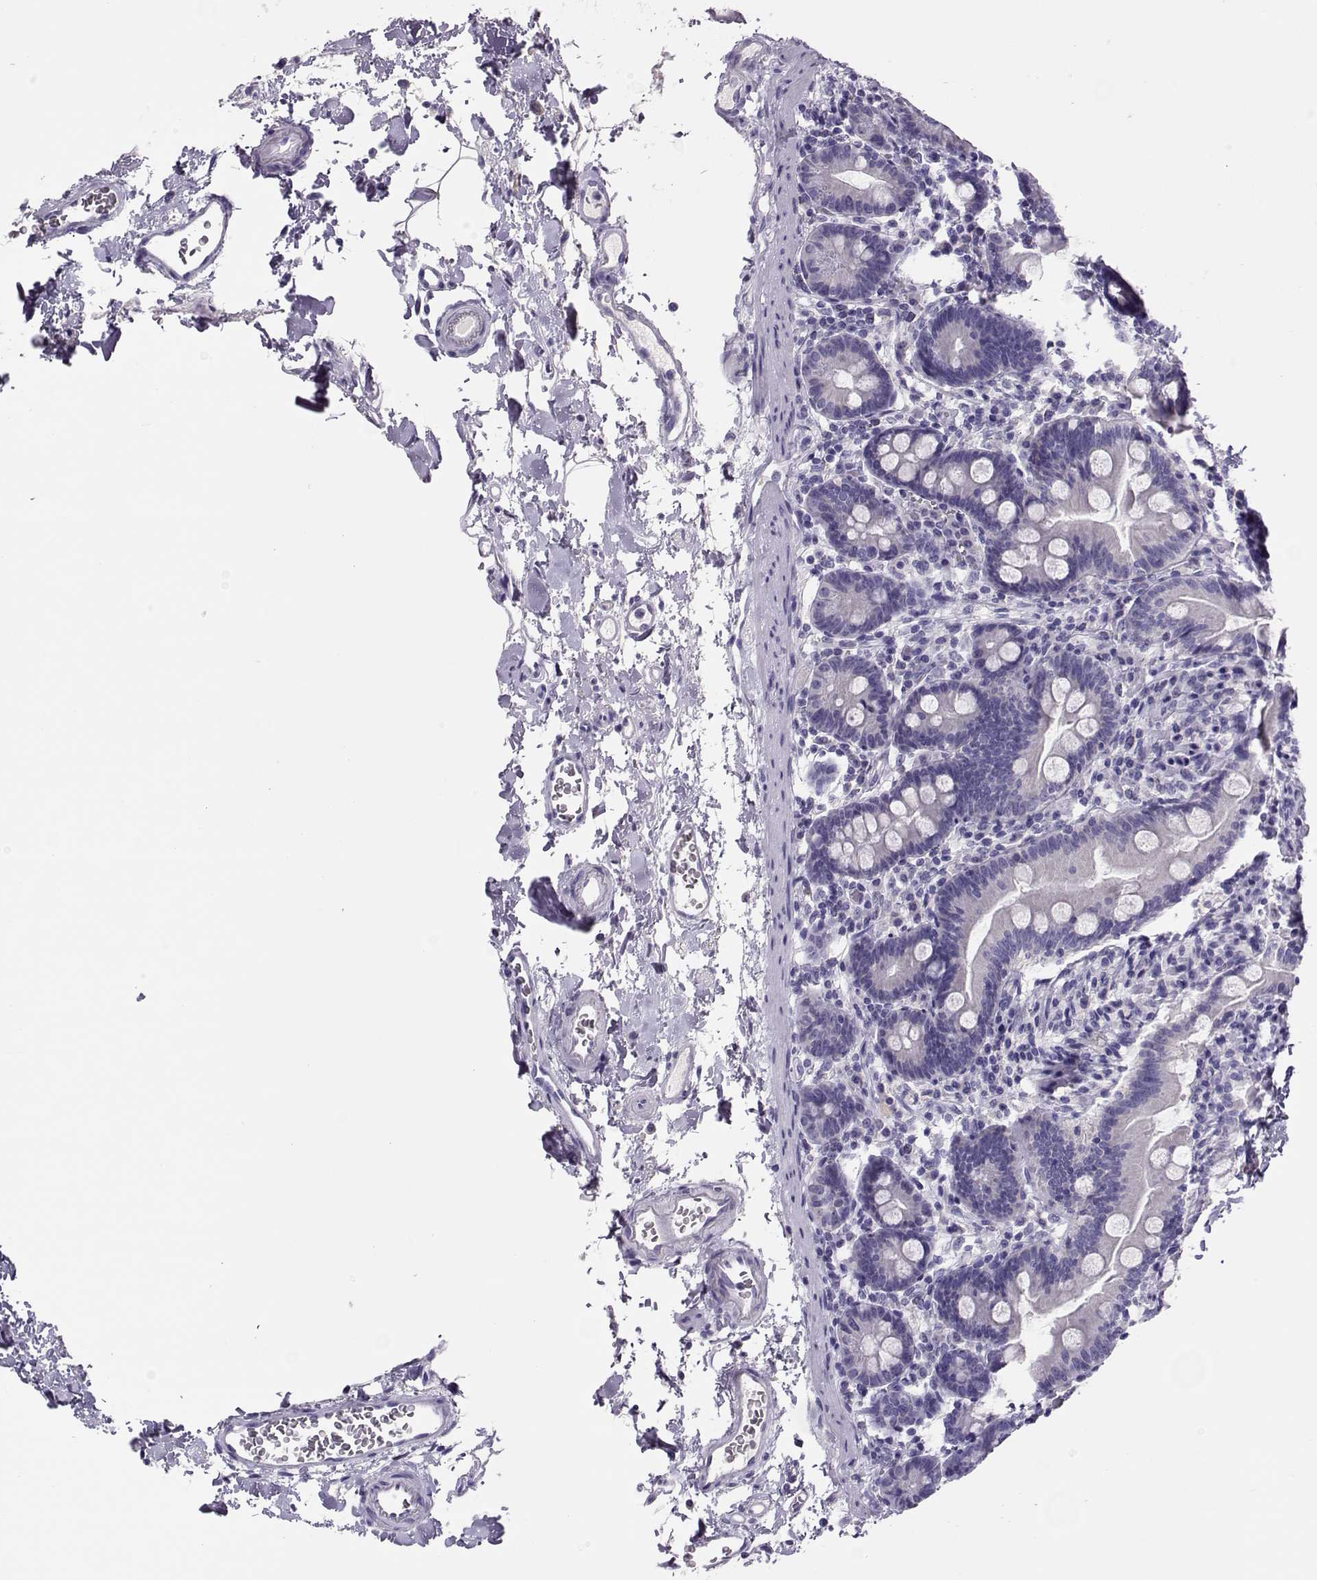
{"staining": {"intensity": "negative", "quantity": "none", "location": "none"}, "tissue": "small intestine", "cell_type": "Glandular cells", "image_type": "normal", "snomed": [{"axis": "morphology", "description": "Normal tissue, NOS"}, {"axis": "topography", "description": "Small intestine"}], "caption": "DAB (3,3'-diaminobenzidine) immunohistochemical staining of normal small intestine exhibits no significant expression in glandular cells.", "gene": "LINGO1", "patient": {"sex": "female", "age": 44}}